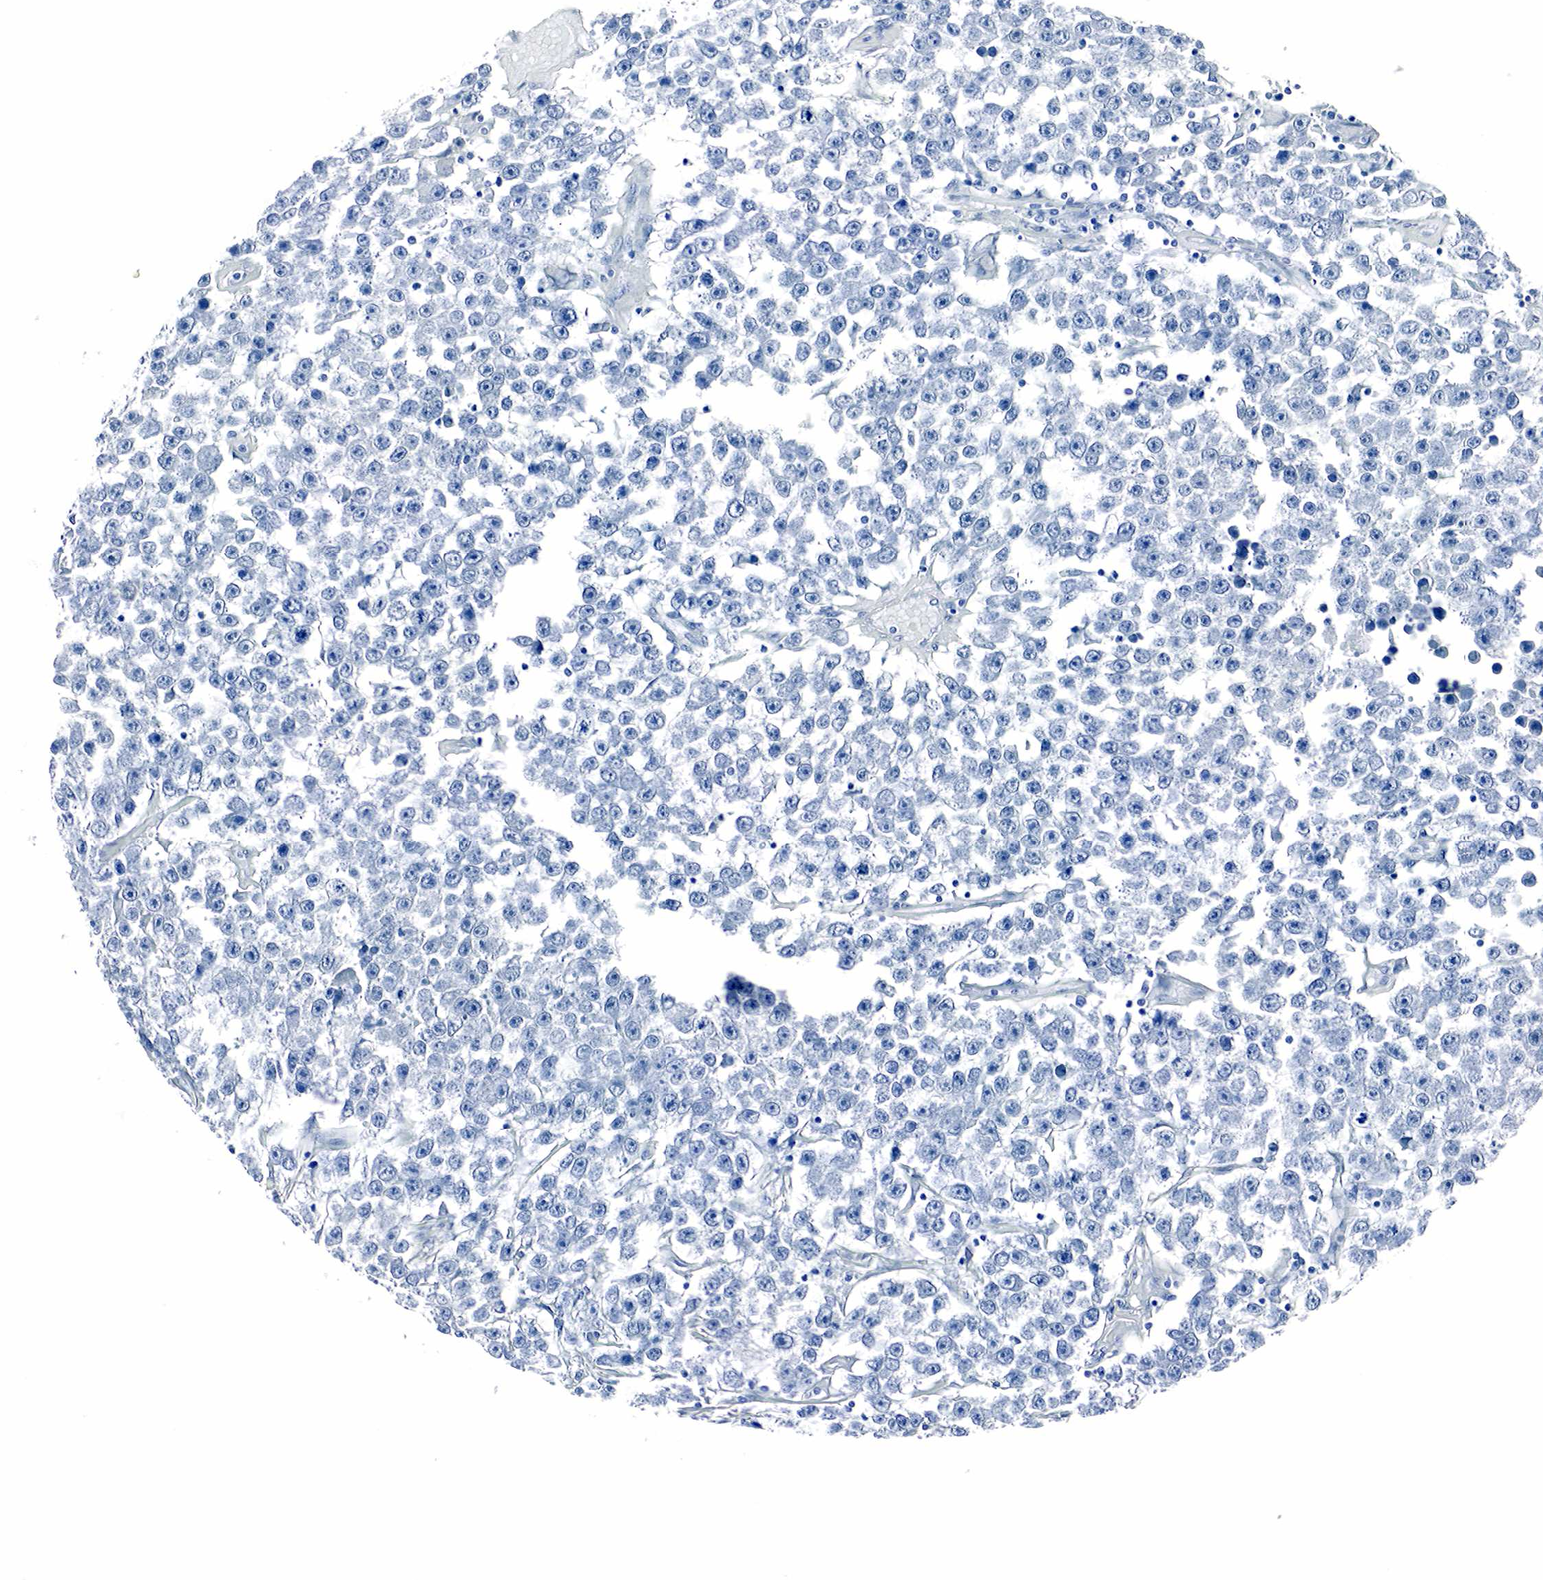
{"staining": {"intensity": "negative", "quantity": "none", "location": "none"}, "tissue": "testis cancer", "cell_type": "Tumor cells", "image_type": "cancer", "snomed": [{"axis": "morphology", "description": "Seminoma, NOS"}, {"axis": "topography", "description": "Testis"}], "caption": "Tumor cells show no significant positivity in testis seminoma.", "gene": "GCG", "patient": {"sex": "male", "age": 52}}